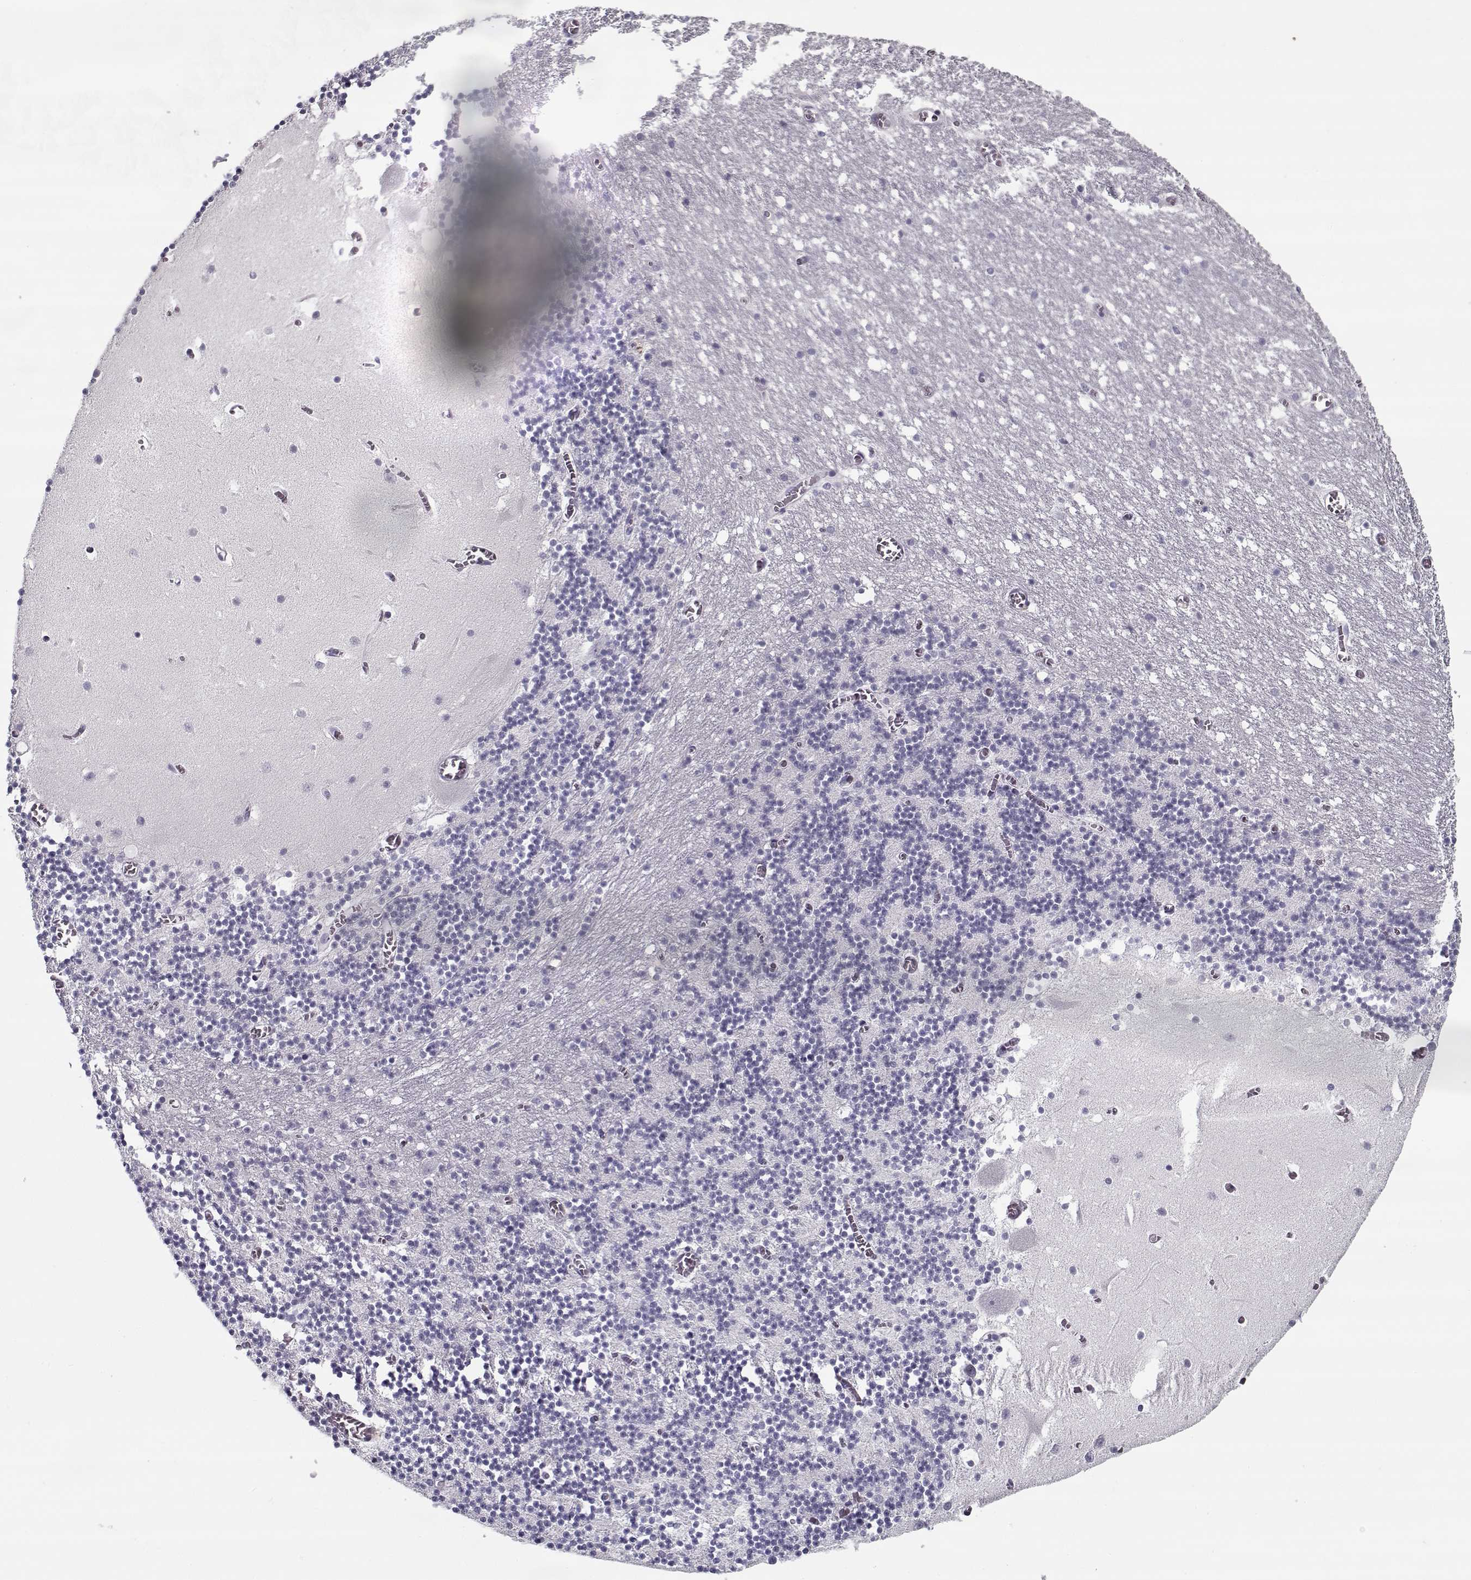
{"staining": {"intensity": "negative", "quantity": "none", "location": "none"}, "tissue": "cerebellum", "cell_type": "Cells in granular layer", "image_type": "normal", "snomed": [{"axis": "morphology", "description": "Normal tissue, NOS"}, {"axis": "topography", "description": "Cerebellum"}], "caption": "This is a image of immunohistochemistry (IHC) staining of unremarkable cerebellum, which shows no staining in cells in granular layer.", "gene": "SPACA9", "patient": {"sex": "female", "age": 28}}